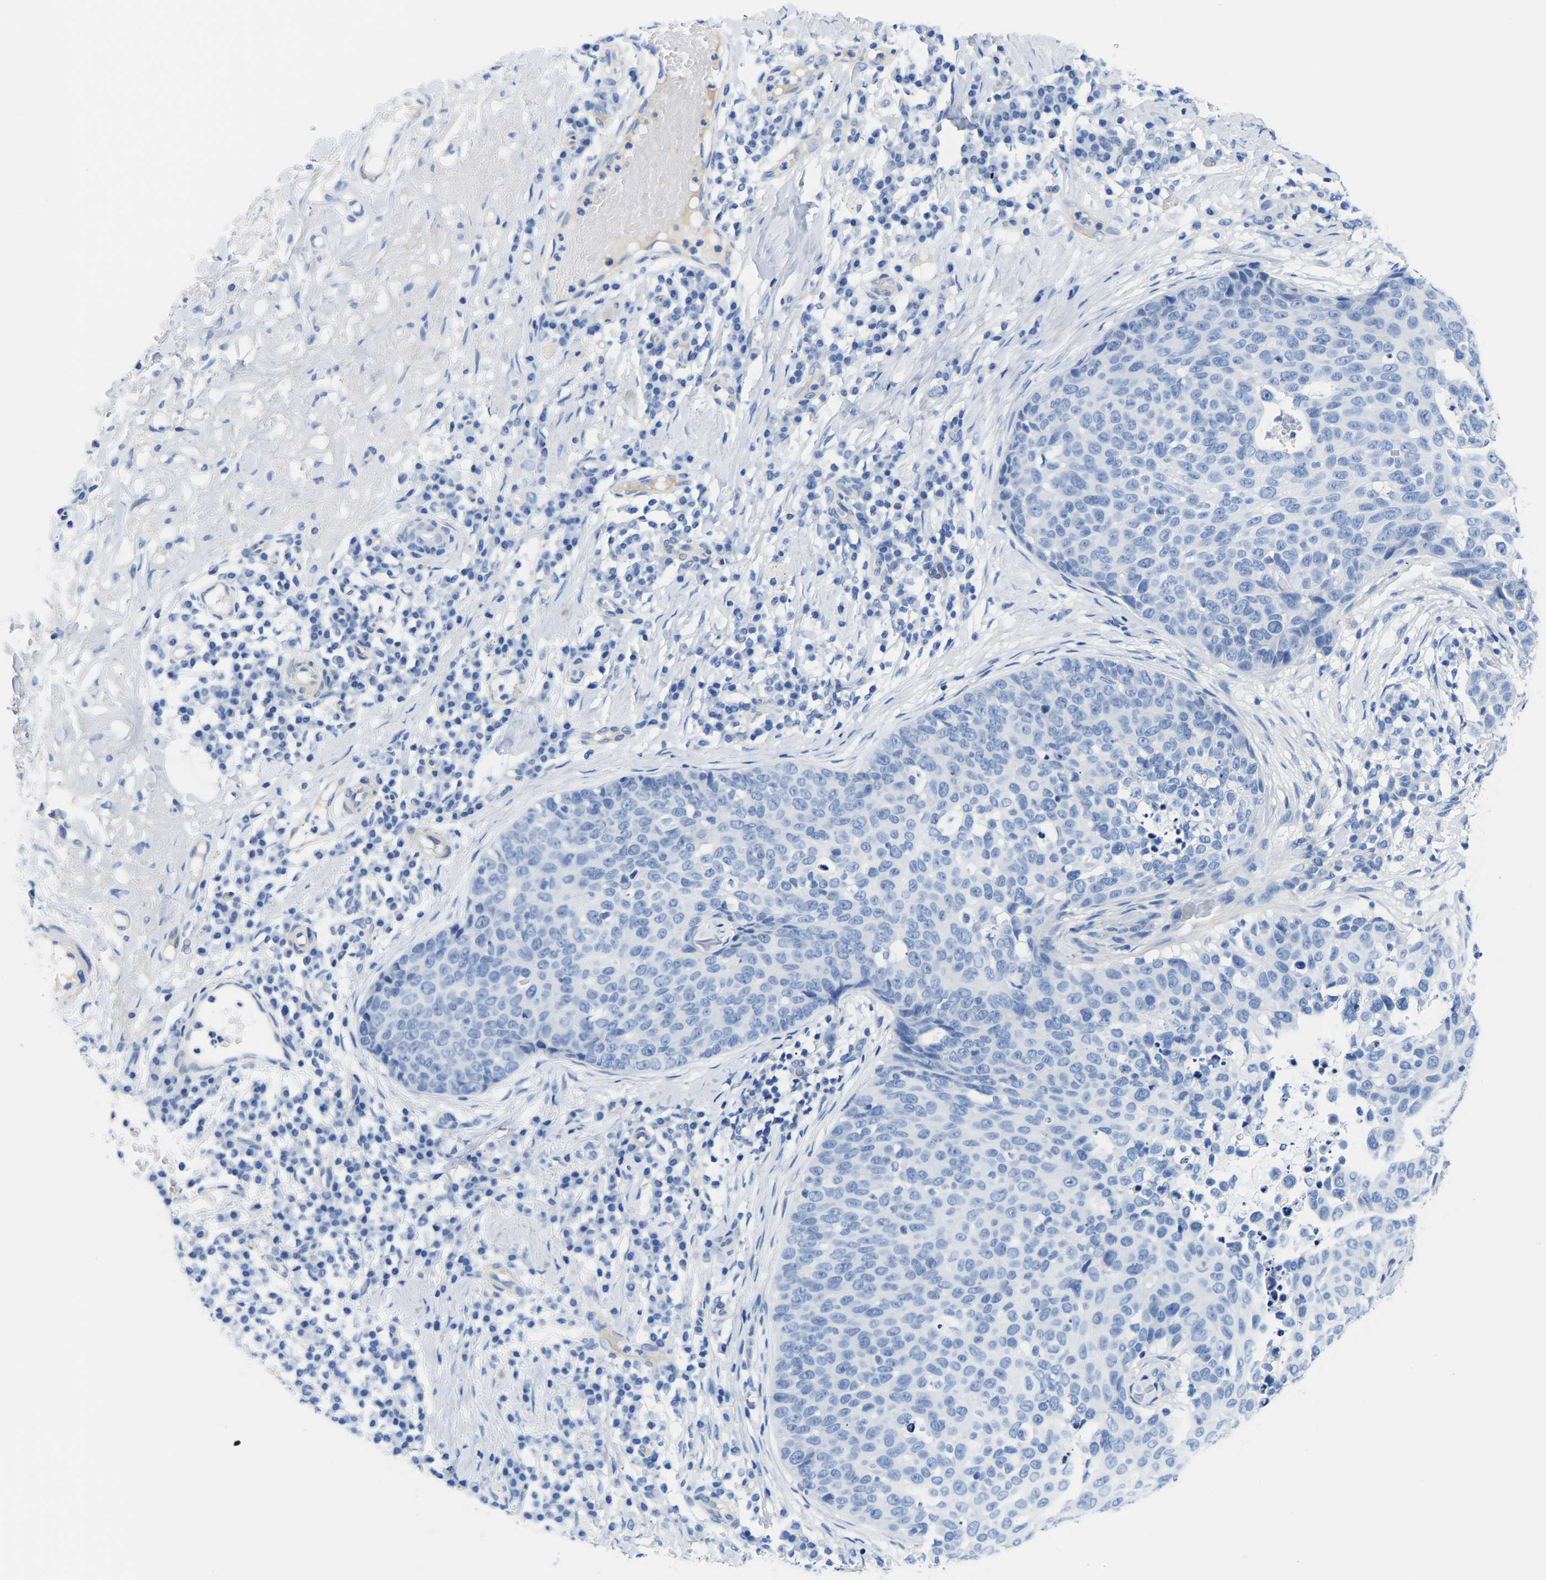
{"staining": {"intensity": "negative", "quantity": "none", "location": "none"}, "tissue": "skin cancer", "cell_type": "Tumor cells", "image_type": "cancer", "snomed": [{"axis": "morphology", "description": "Squamous cell carcinoma in situ, NOS"}, {"axis": "morphology", "description": "Squamous cell carcinoma, NOS"}, {"axis": "topography", "description": "Skin"}], "caption": "Immunohistochemistry photomicrograph of neoplastic tissue: skin cancer stained with DAB reveals no significant protein expression in tumor cells. (DAB immunohistochemistry visualized using brightfield microscopy, high magnification).", "gene": "UPK3A", "patient": {"sex": "male", "age": 93}}